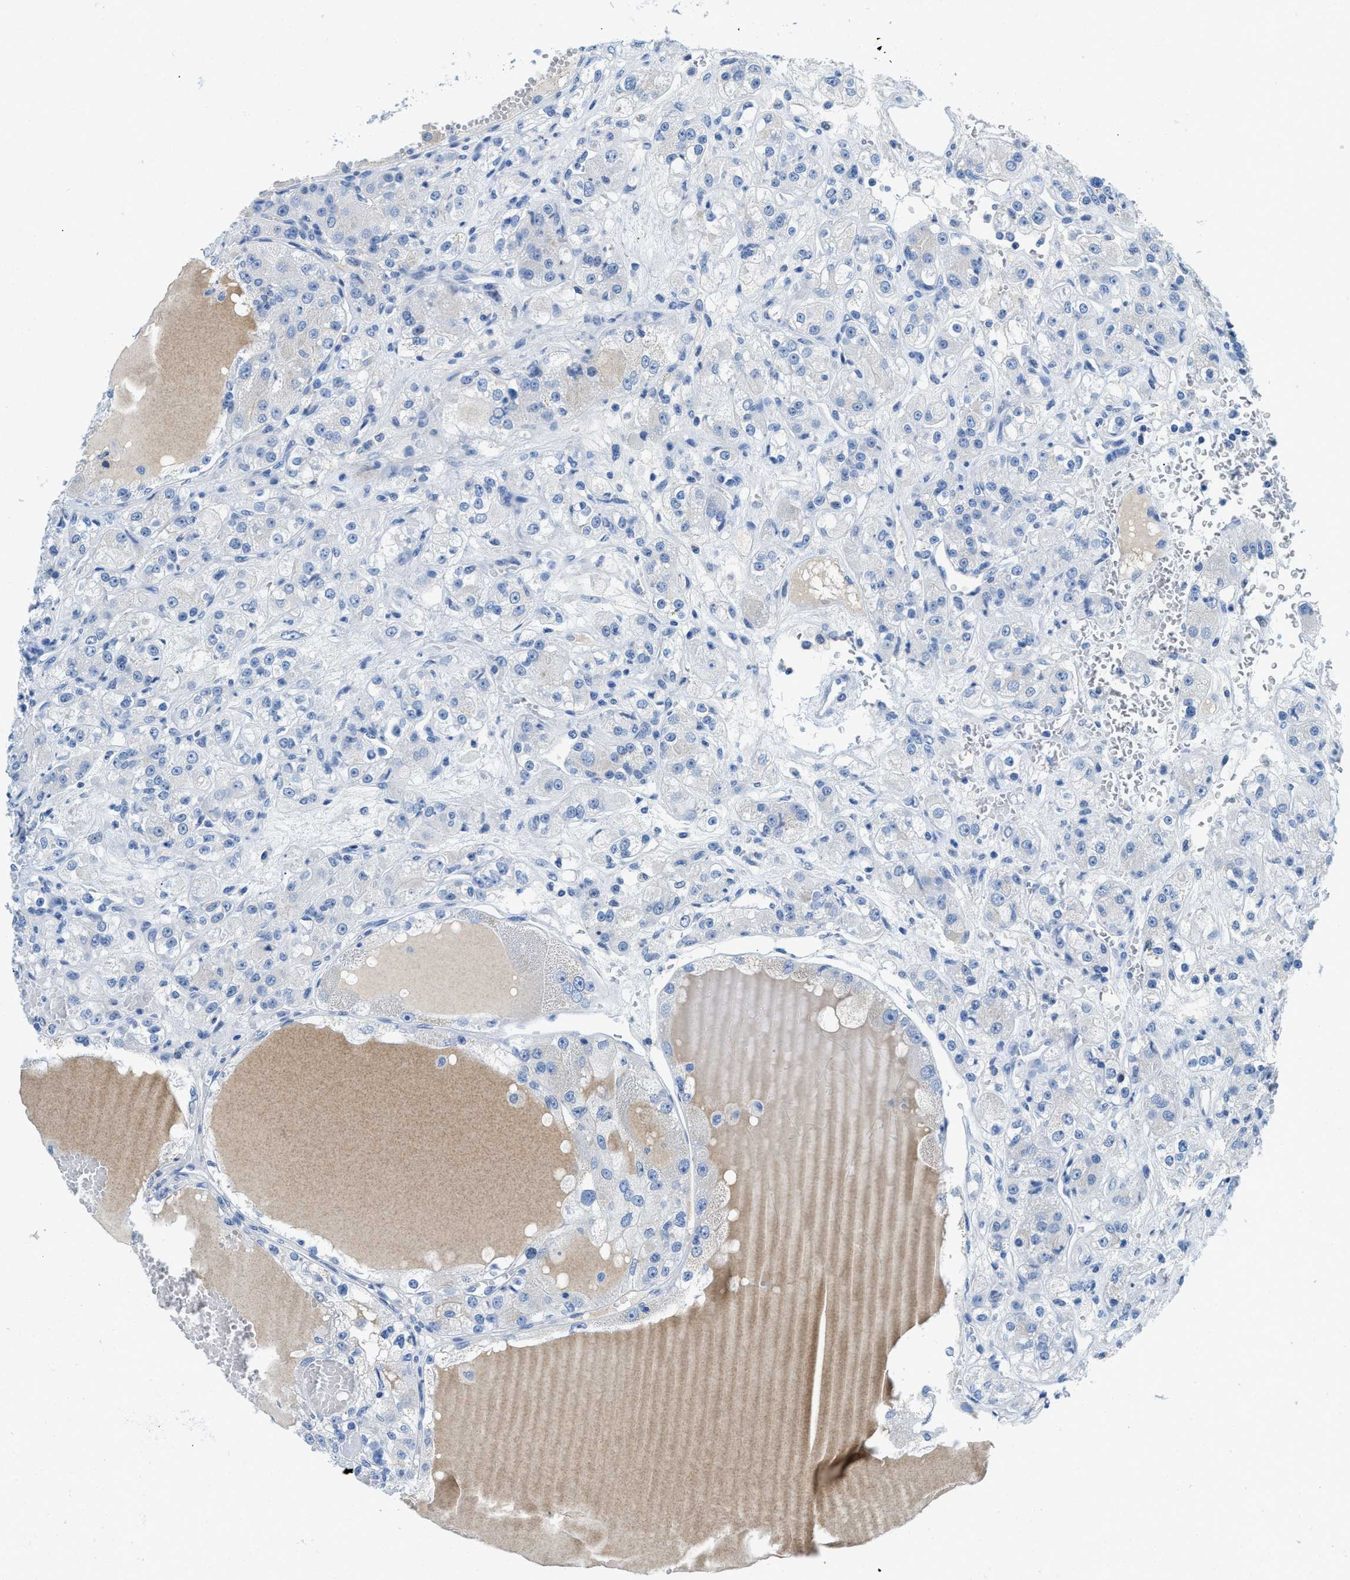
{"staining": {"intensity": "negative", "quantity": "none", "location": "none"}, "tissue": "renal cancer", "cell_type": "Tumor cells", "image_type": "cancer", "snomed": [{"axis": "morphology", "description": "Normal tissue, NOS"}, {"axis": "morphology", "description": "Adenocarcinoma, NOS"}, {"axis": "topography", "description": "Kidney"}], "caption": "Immunohistochemistry micrograph of human adenocarcinoma (renal) stained for a protein (brown), which exhibits no staining in tumor cells. (DAB (3,3'-diaminobenzidine) immunohistochemistry (IHC) with hematoxylin counter stain).", "gene": "MBL2", "patient": {"sex": "male", "age": 61}}